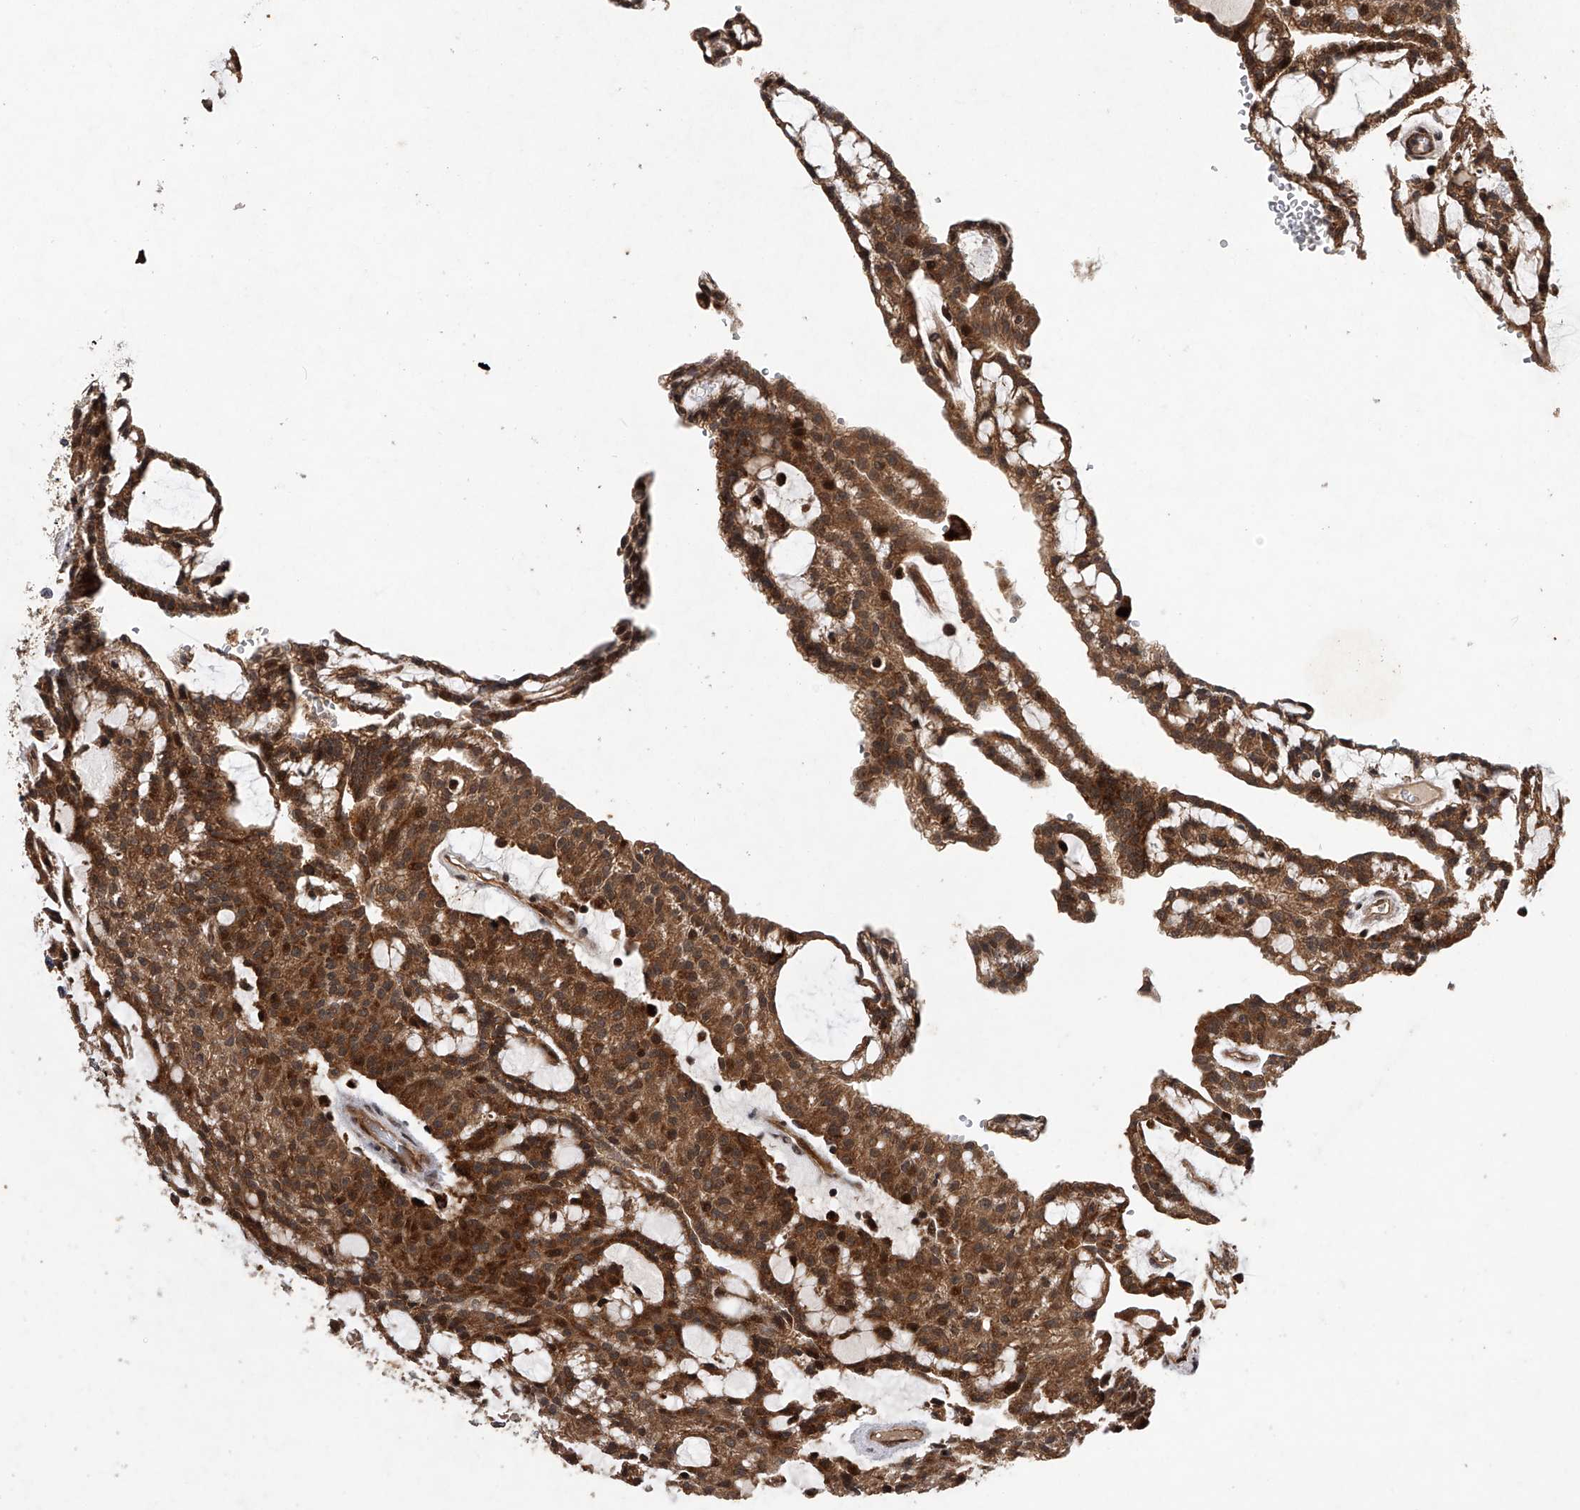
{"staining": {"intensity": "strong", "quantity": ">75%", "location": "cytoplasmic/membranous"}, "tissue": "renal cancer", "cell_type": "Tumor cells", "image_type": "cancer", "snomed": [{"axis": "morphology", "description": "Adenocarcinoma, NOS"}, {"axis": "topography", "description": "Kidney"}], "caption": "DAB immunohistochemical staining of renal cancer (adenocarcinoma) demonstrates strong cytoplasmic/membranous protein expression in approximately >75% of tumor cells. The protein is shown in brown color, while the nuclei are stained blue.", "gene": "MAP3K11", "patient": {"sex": "male", "age": 63}}